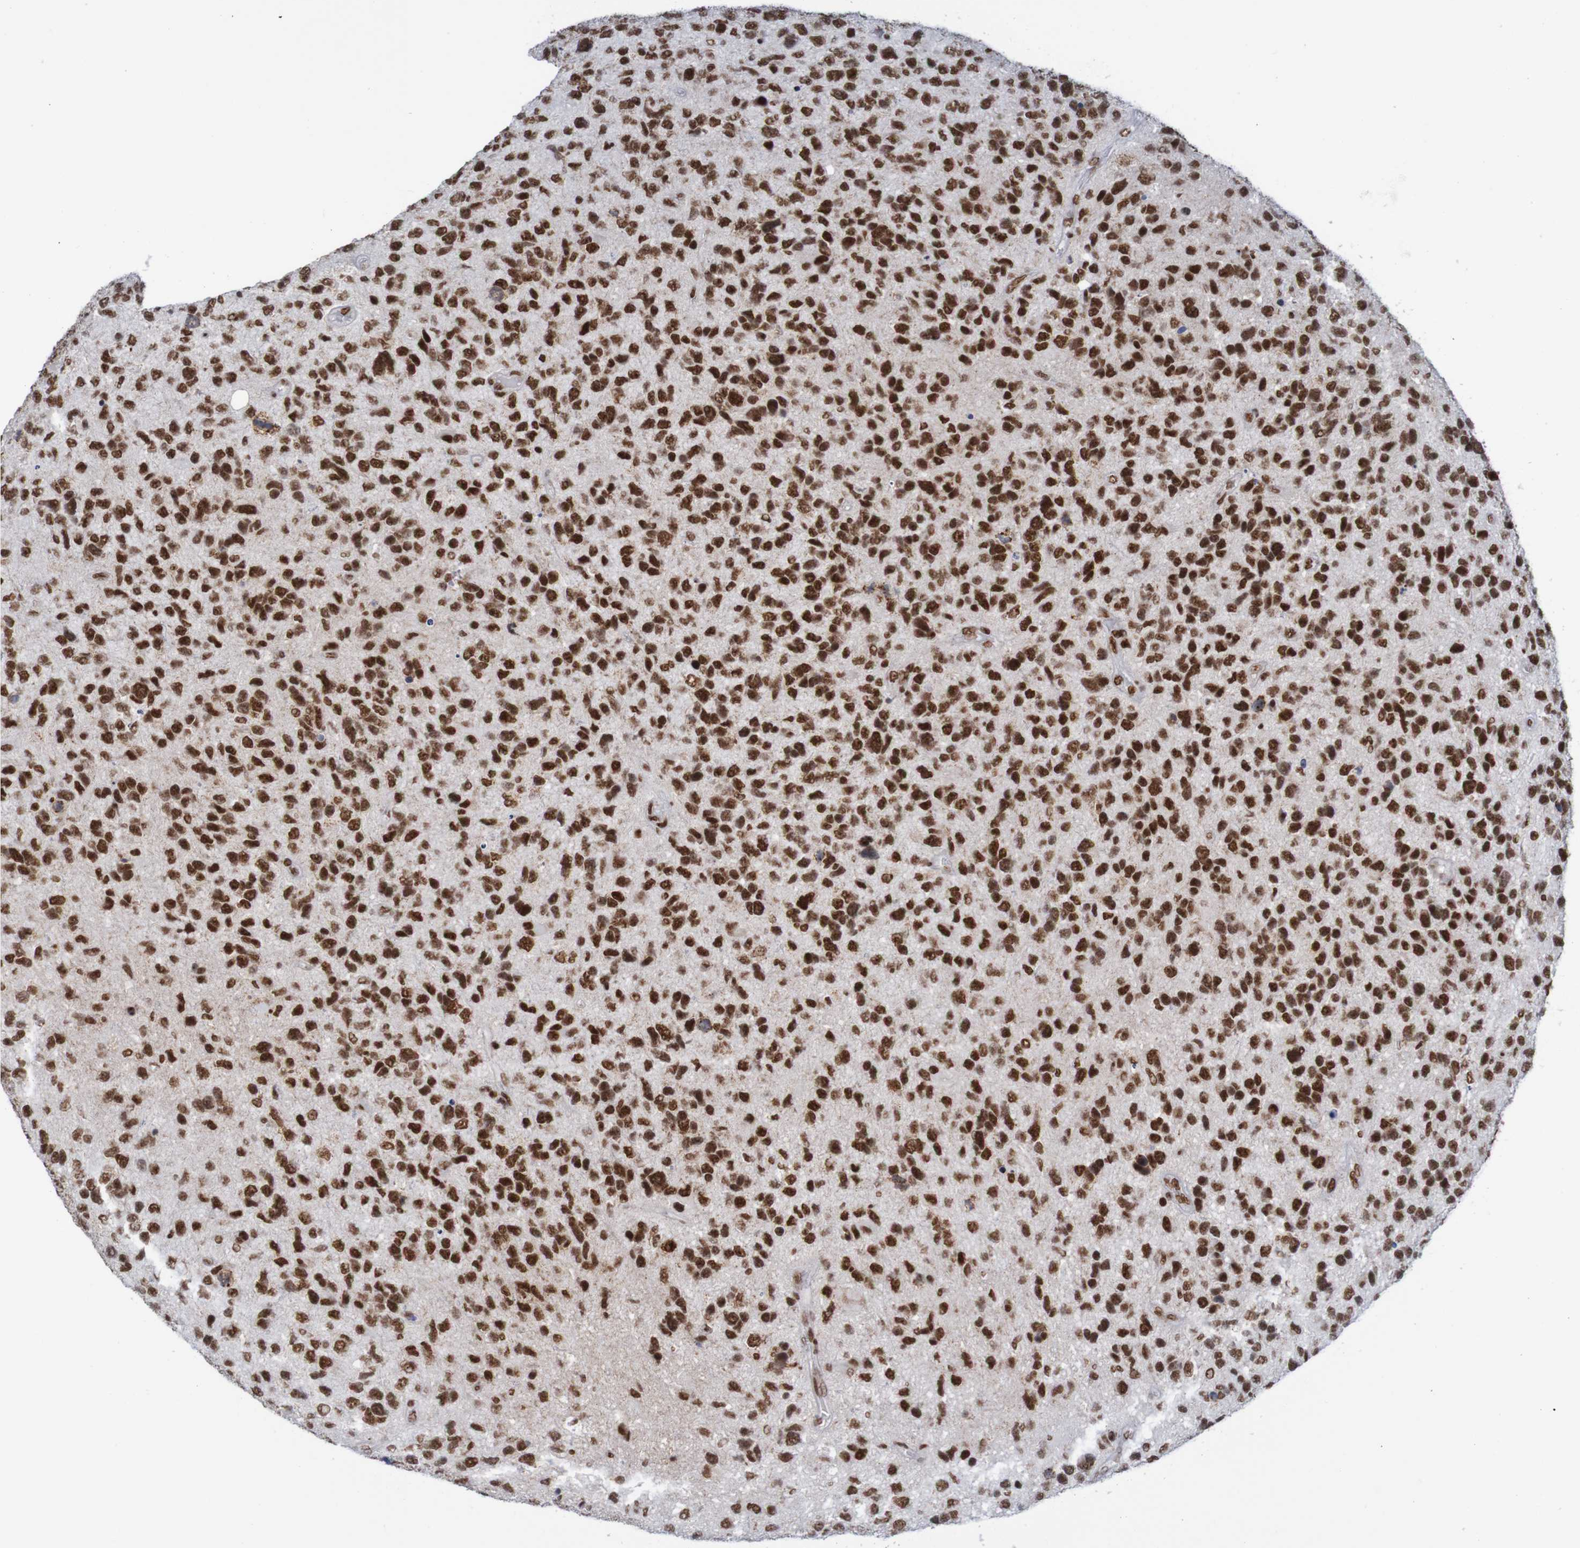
{"staining": {"intensity": "strong", "quantity": ">75%", "location": "nuclear"}, "tissue": "glioma", "cell_type": "Tumor cells", "image_type": "cancer", "snomed": [{"axis": "morphology", "description": "Glioma, malignant, High grade"}, {"axis": "topography", "description": "Brain"}], "caption": "This photomicrograph displays IHC staining of glioma, with high strong nuclear positivity in approximately >75% of tumor cells.", "gene": "THRAP3", "patient": {"sex": "female", "age": 58}}